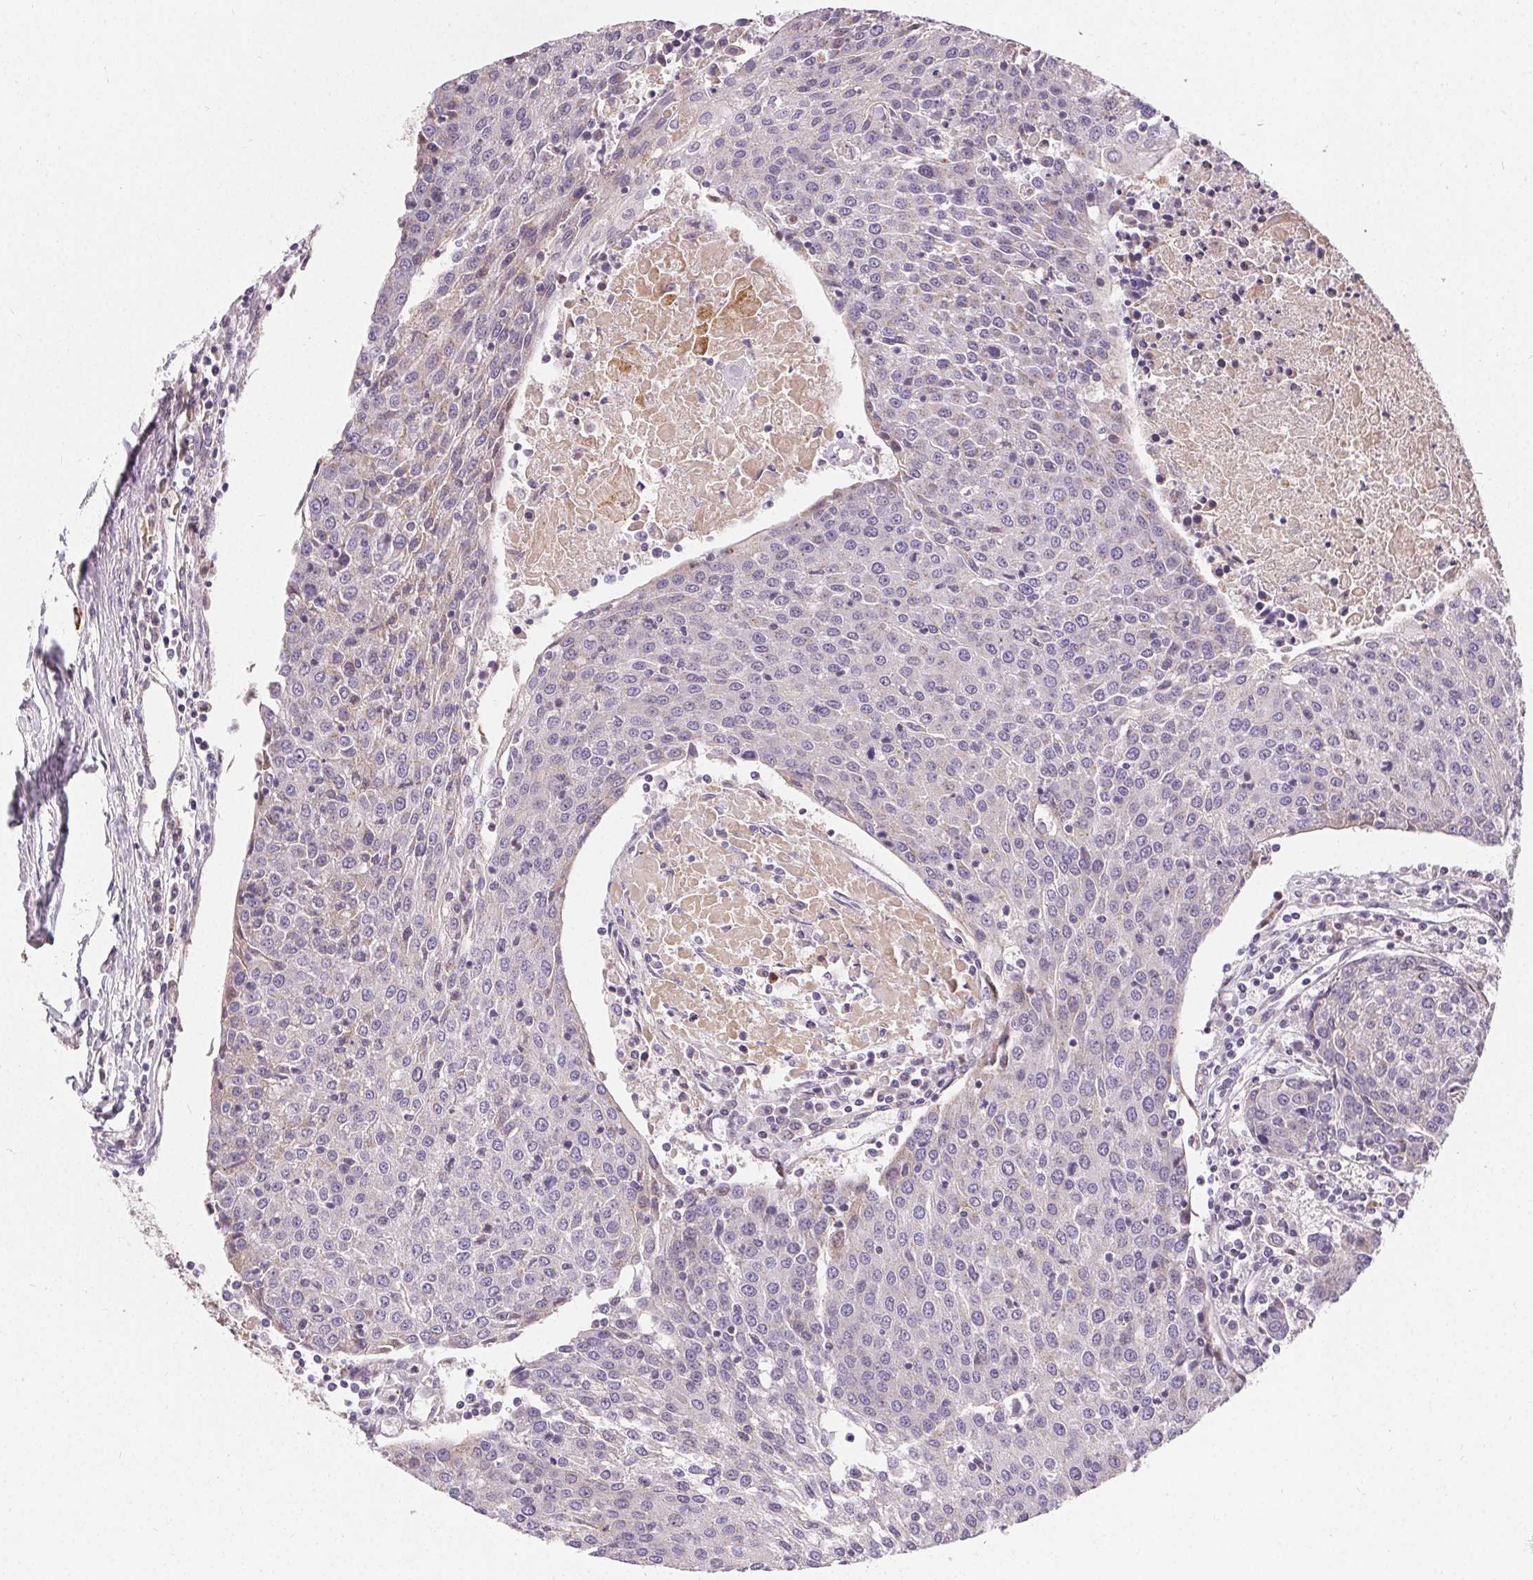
{"staining": {"intensity": "negative", "quantity": "none", "location": "none"}, "tissue": "urothelial cancer", "cell_type": "Tumor cells", "image_type": "cancer", "snomed": [{"axis": "morphology", "description": "Urothelial carcinoma, High grade"}, {"axis": "topography", "description": "Urinary bladder"}], "caption": "An immunohistochemistry photomicrograph of urothelial carcinoma (high-grade) is shown. There is no staining in tumor cells of urothelial carcinoma (high-grade).", "gene": "APLP1", "patient": {"sex": "female", "age": 85}}